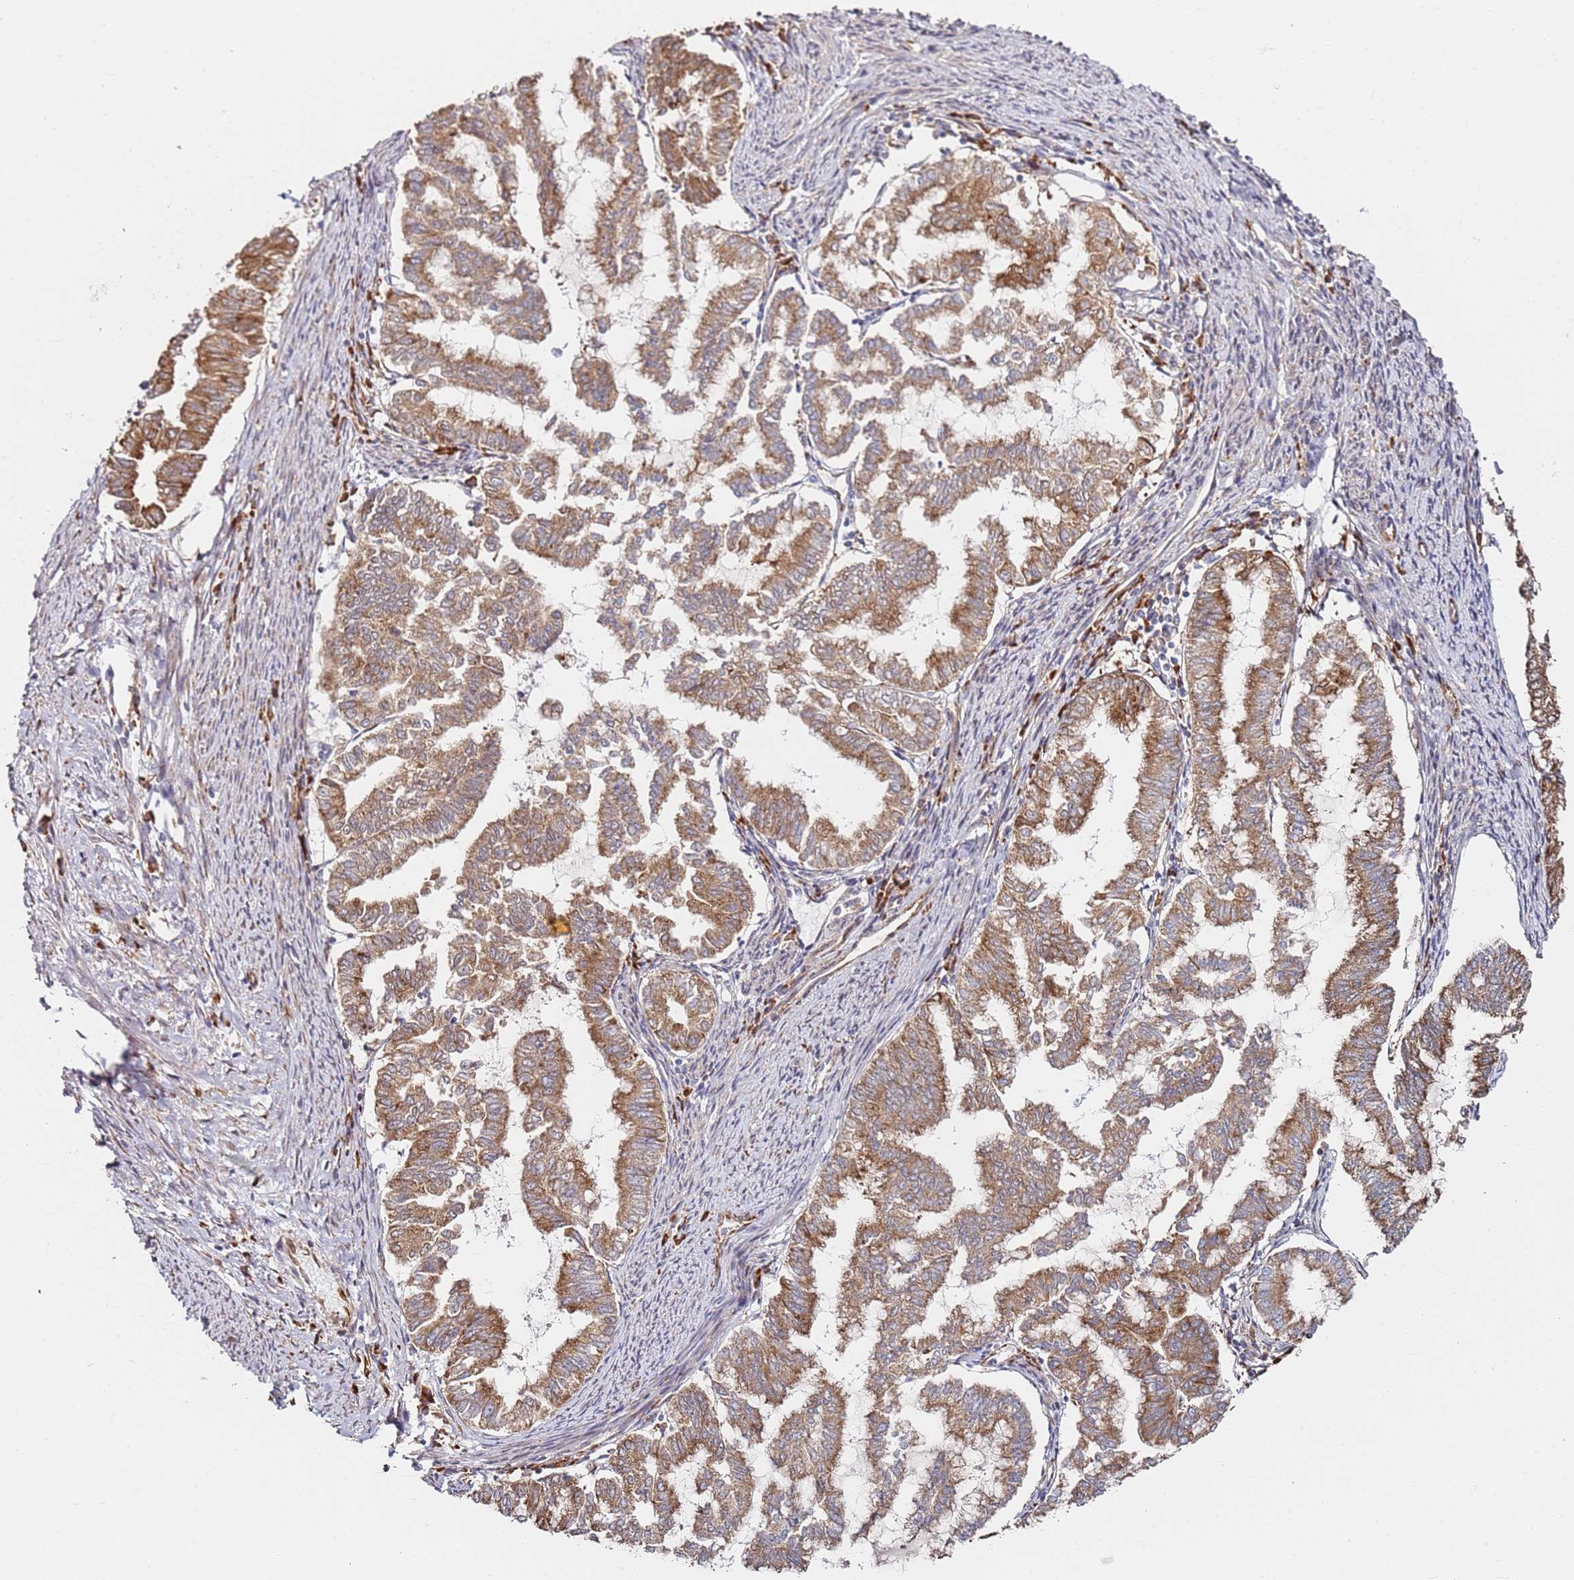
{"staining": {"intensity": "moderate", "quantity": ">75%", "location": "cytoplasmic/membranous"}, "tissue": "endometrial cancer", "cell_type": "Tumor cells", "image_type": "cancer", "snomed": [{"axis": "morphology", "description": "Adenocarcinoma, NOS"}, {"axis": "topography", "description": "Endometrium"}], "caption": "A medium amount of moderate cytoplasmic/membranous staining is present in about >75% of tumor cells in endometrial cancer (adenocarcinoma) tissue. Immunohistochemistry stains the protein in brown and the nuclei are stained blue.", "gene": "RPS3A", "patient": {"sex": "female", "age": 79}}